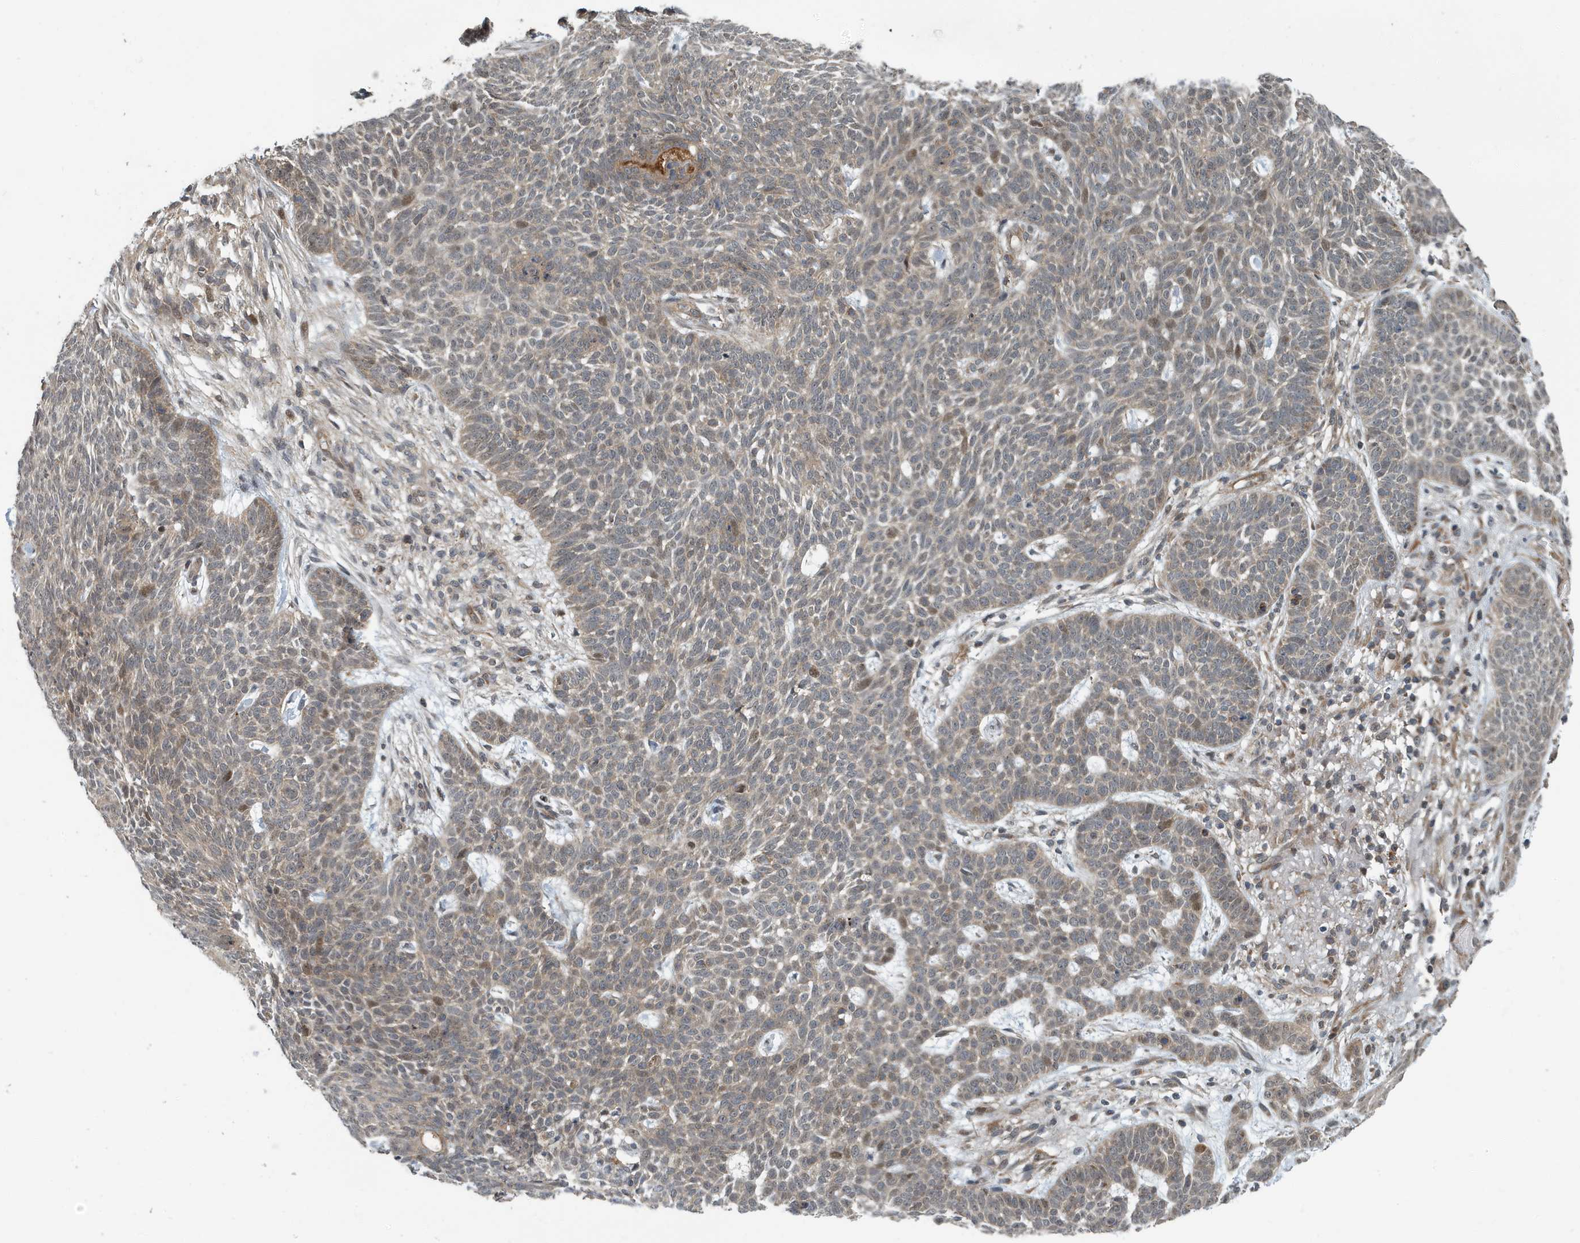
{"staining": {"intensity": "weak", "quantity": "25%-75%", "location": "cytoplasmic/membranous,nuclear"}, "tissue": "skin cancer", "cell_type": "Tumor cells", "image_type": "cancer", "snomed": [{"axis": "morphology", "description": "Normal tissue, NOS"}, {"axis": "morphology", "description": "Basal cell carcinoma"}, {"axis": "topography", "description": "Skin"}], "caption": "There is low levels of weak cytoplasmic/membranous and nuclear staining in tumor cells of skin cancer, as demonstrated by immunohistochemical staining (brown color).", "gene": "KIF15", "patient": {"sex": "male", "age": 64}}